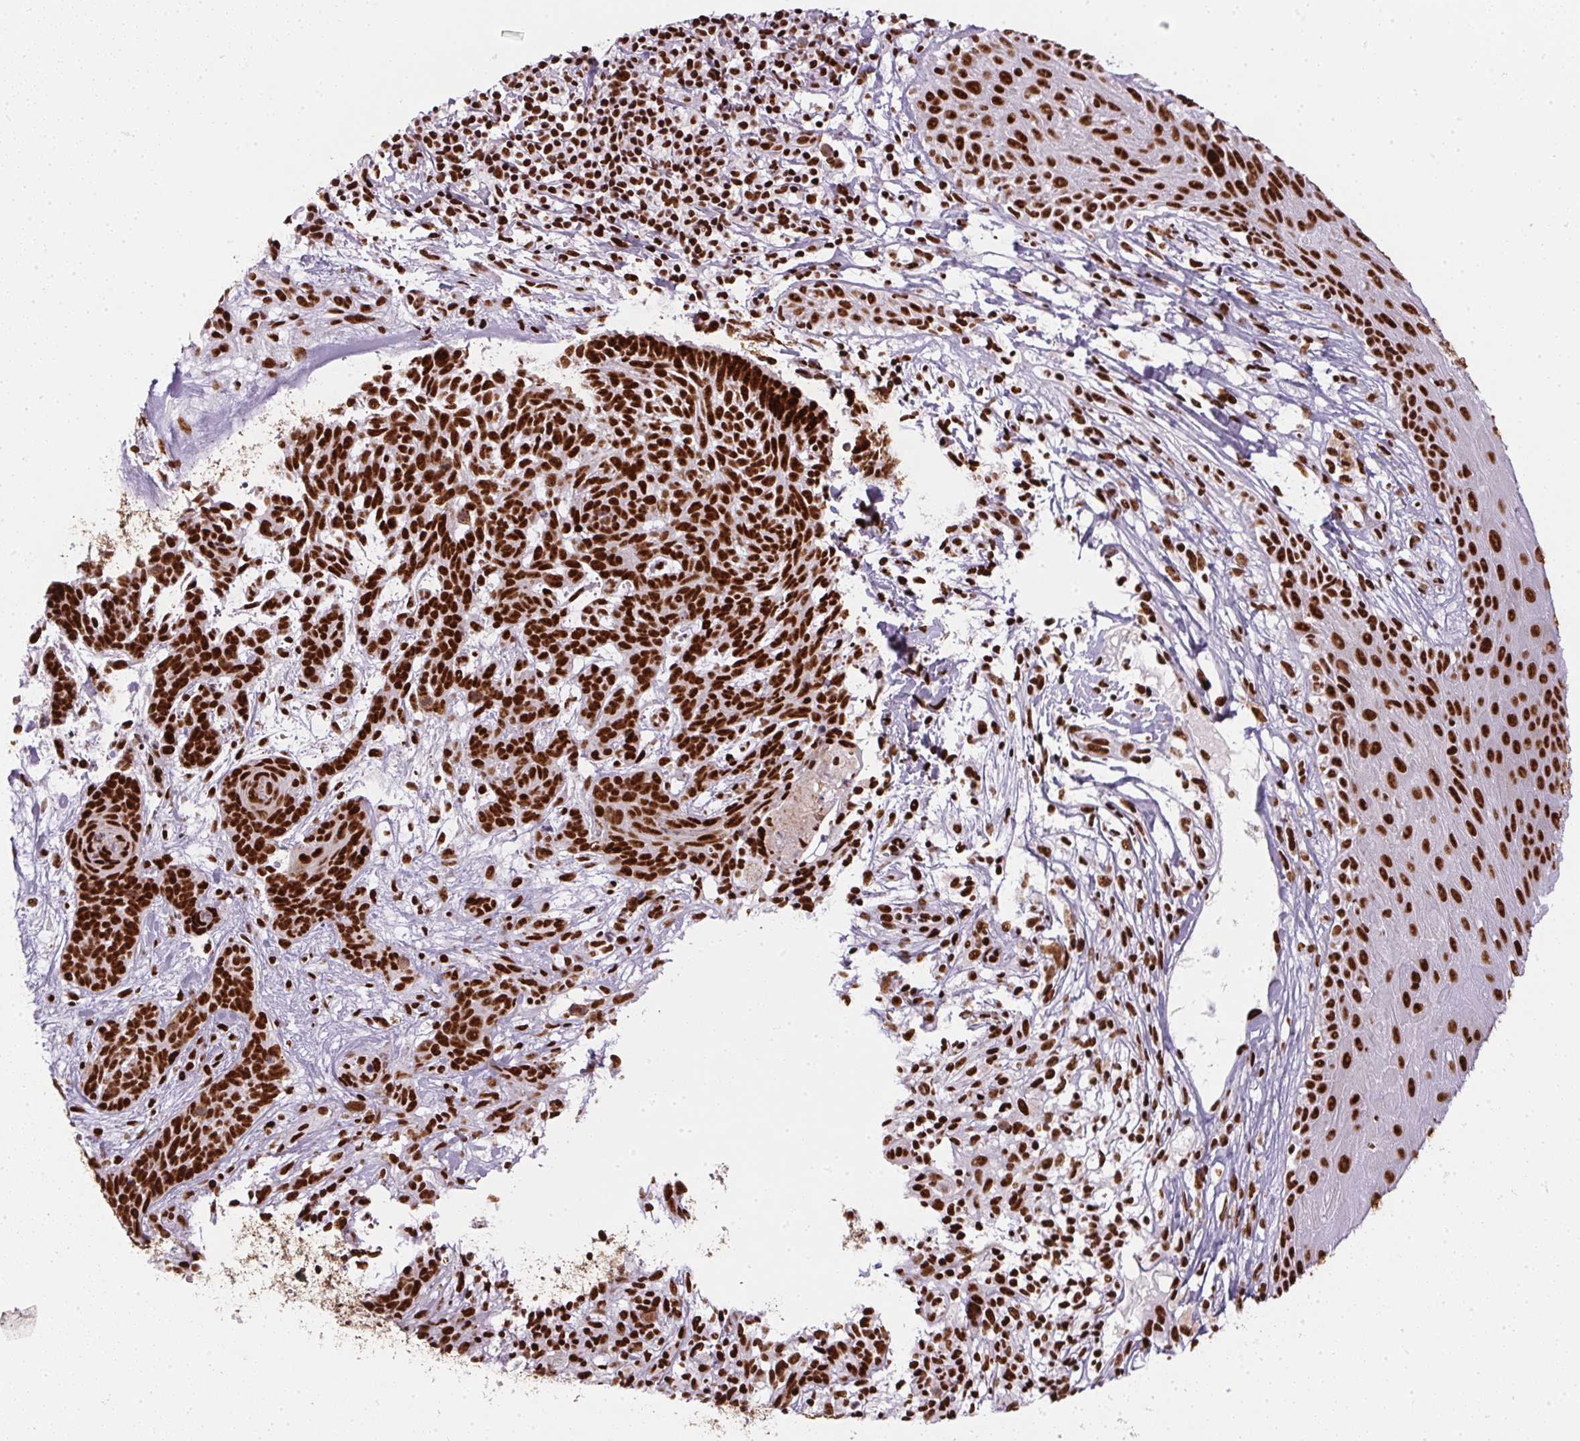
{"staining": {"intensity": "strong", "quantity": ">75%", "location": "nuclear"}, "tissue": "skin cancer", "cell_type": "Tumor cells", "image_type": "cancer", "snomed": [{"axis": "morphology", "description": "Basal cell carcinoma"}, {"axis": "topography", "description": "Skin"}], "caption": "A brown stain shows strong nuclear expression of a protein in skin cancer (basal cell carcinoma) tumor cells.", "gene": "PAGE3", "patient": {"sex": "female", "age": 78}}